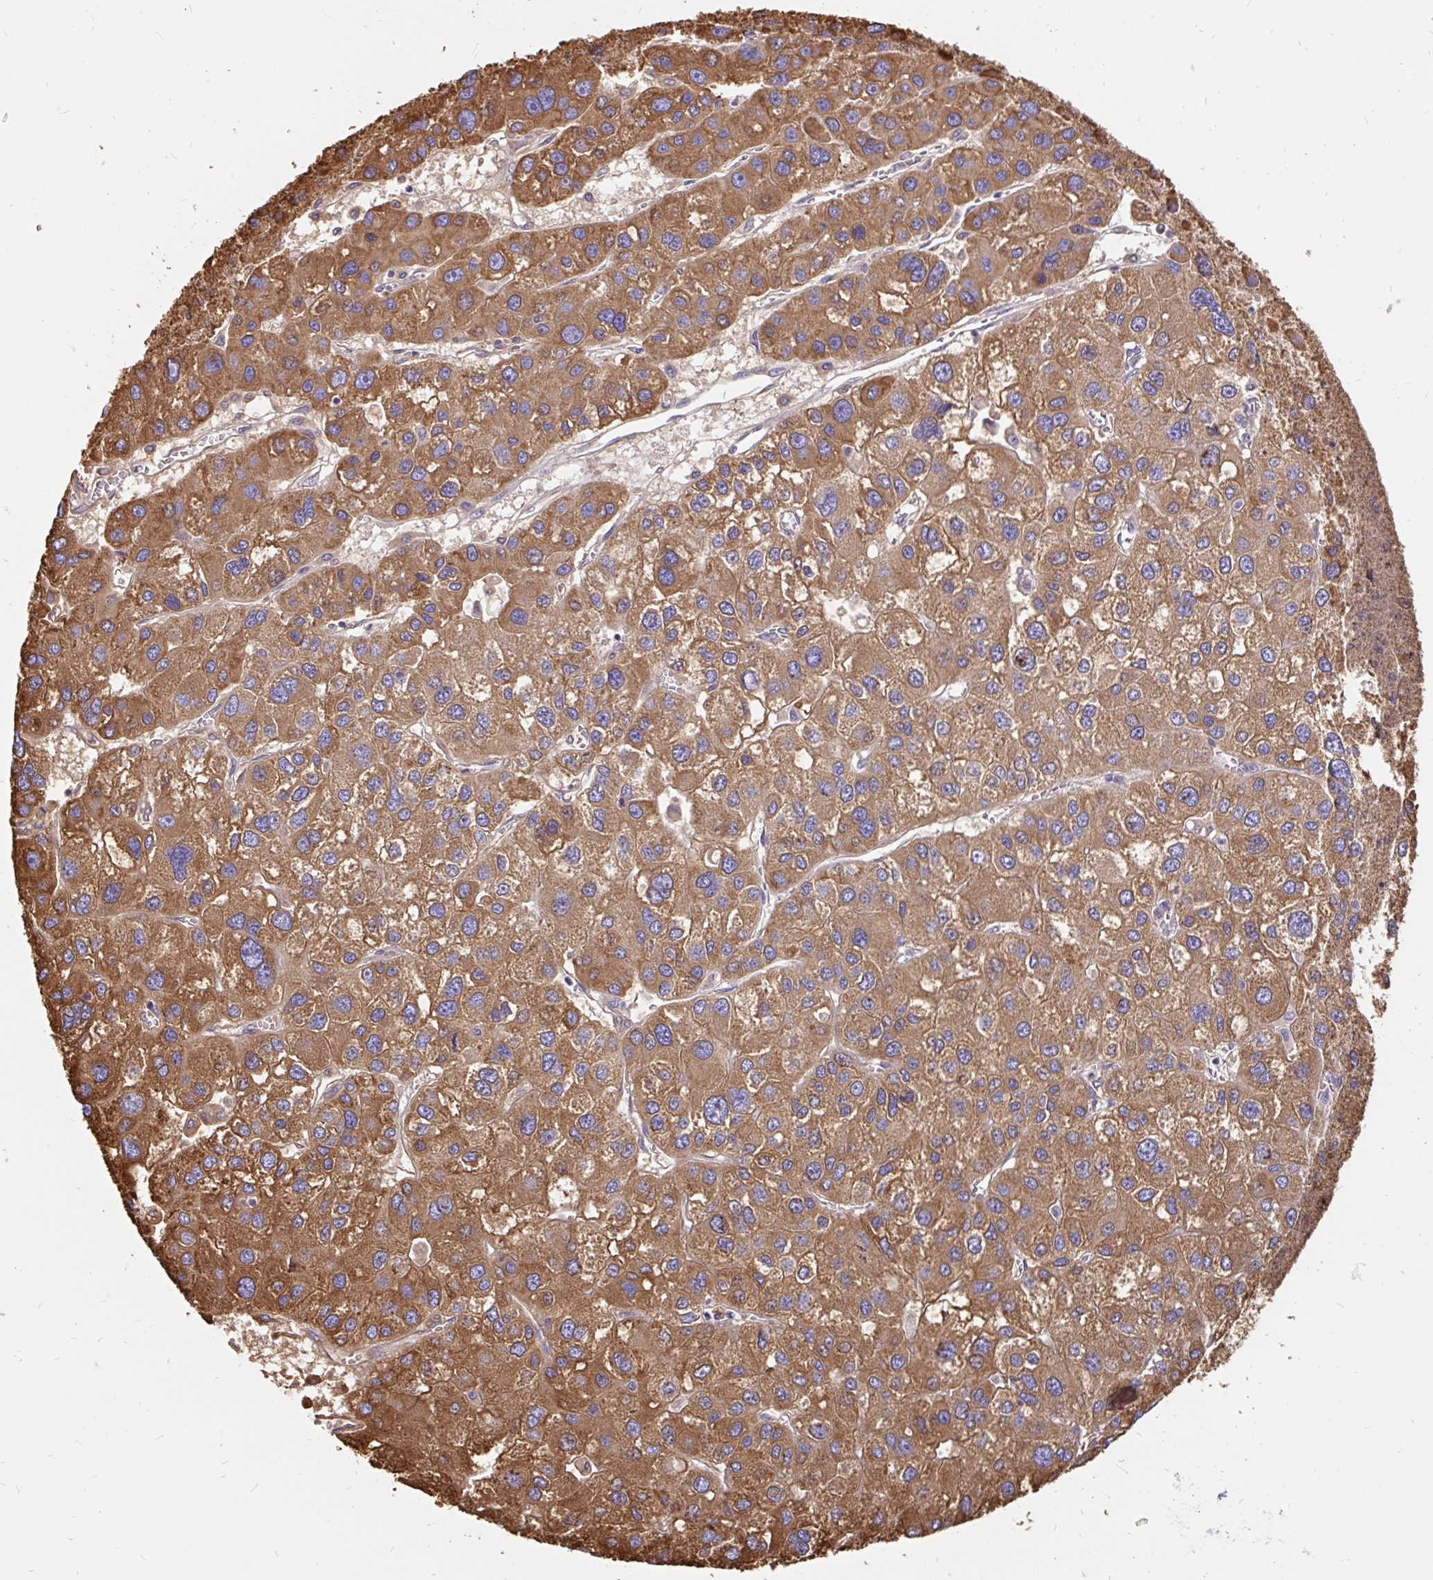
{"staining": {"intensity": "strong", "quantity": ">75%", "location": "cytoplasmic/membranous"}, "tissue": "liver cancer", "cell_type": "Tumor cells", "image_type": "cancer", "snomed": [{"axis": "morphology", "description": "Carcinoma, Hepatocellular, NOS"}, {"axis": "topography", "description": "Liver"}], "caption": "Immunohistochemical staining of human liver cancer displays high levels of strong cytoplasmic/membranous protein positivity in about >75% of tumor cells.", "gene": "EML5", "patient": {"sex": "male", "age": 73}}